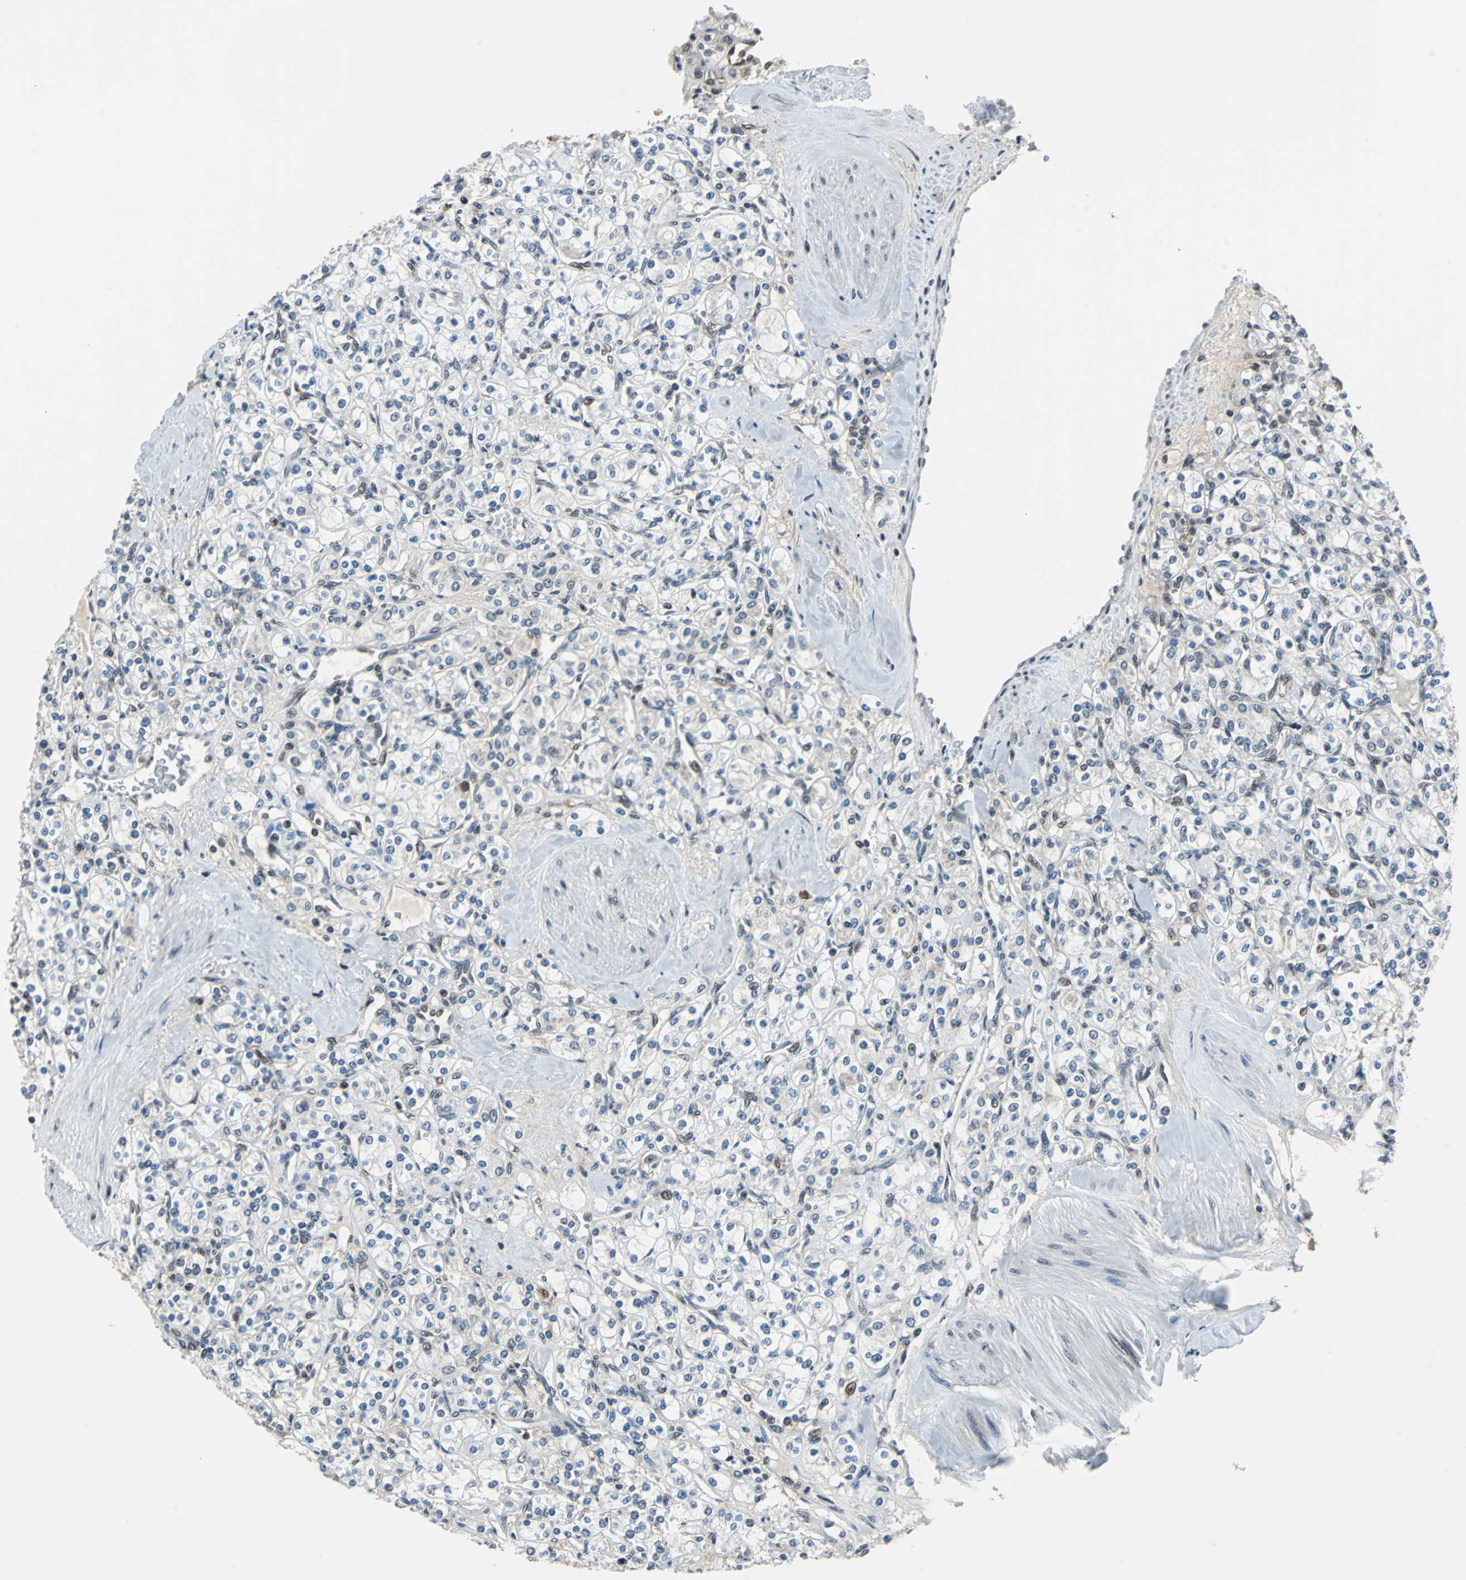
{"staining": {"intensity": "negative", "quantity": "none", "location": "none"}, "tissue": "renal cancer", "cell_type": "Tumor cells", "image_type": "cancer", "snomed": [{"axis": "morphology", "description": "Adenocarcinoma, NOS"}, {"axis": "topography", "description": "Kidney"}], "caption": "Tumor cells are negative for protein expression in human renal cancer.", "gene": "POLR3K", "patient": {"sex": "male", "age": 77}}